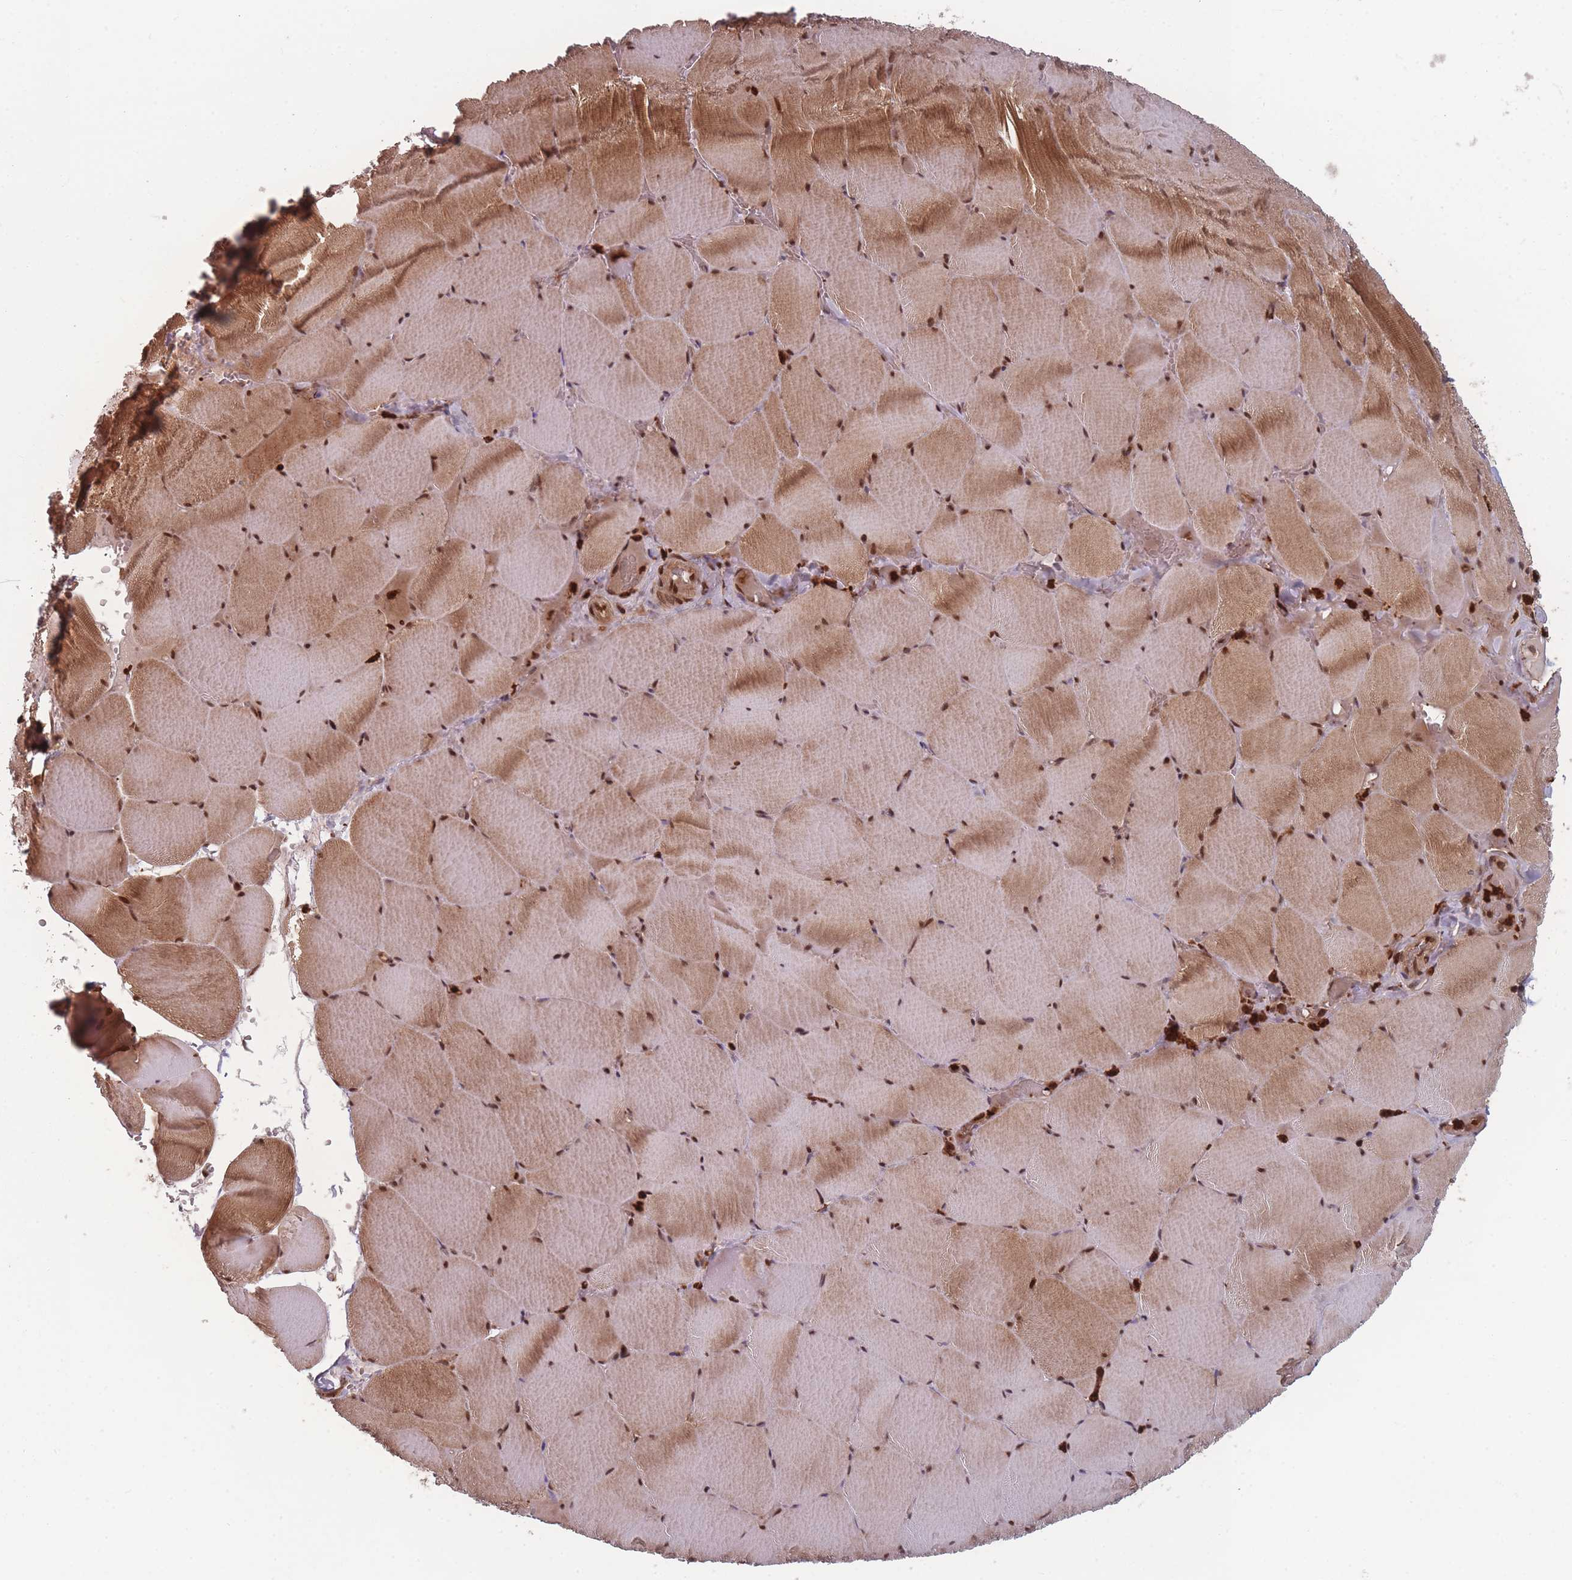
{"staining": {"intensity": "moderate", "quantity": ">75%", "location": "cytoplasmic/membranous,nuclear"}, "tissue": "skeletal muscle", "cell_type": "Myocytes", "image_type": "normal", "snomed": [{"axis": "morphology", "description": "Normal tissue, NOS"}, {"axis": "topography", "description": "Skeletal muscle"}, {"axis": "topography", "description": "Head-Neck"}], "caption": "The micrograph exhibits a brown stain indicating the presence of a protein in the cytoplasmic/membranous,nuclear of myocytes in skeletal muscle.", "gene": "WDR55", "patient": {"sex": "male", "age": 66}}